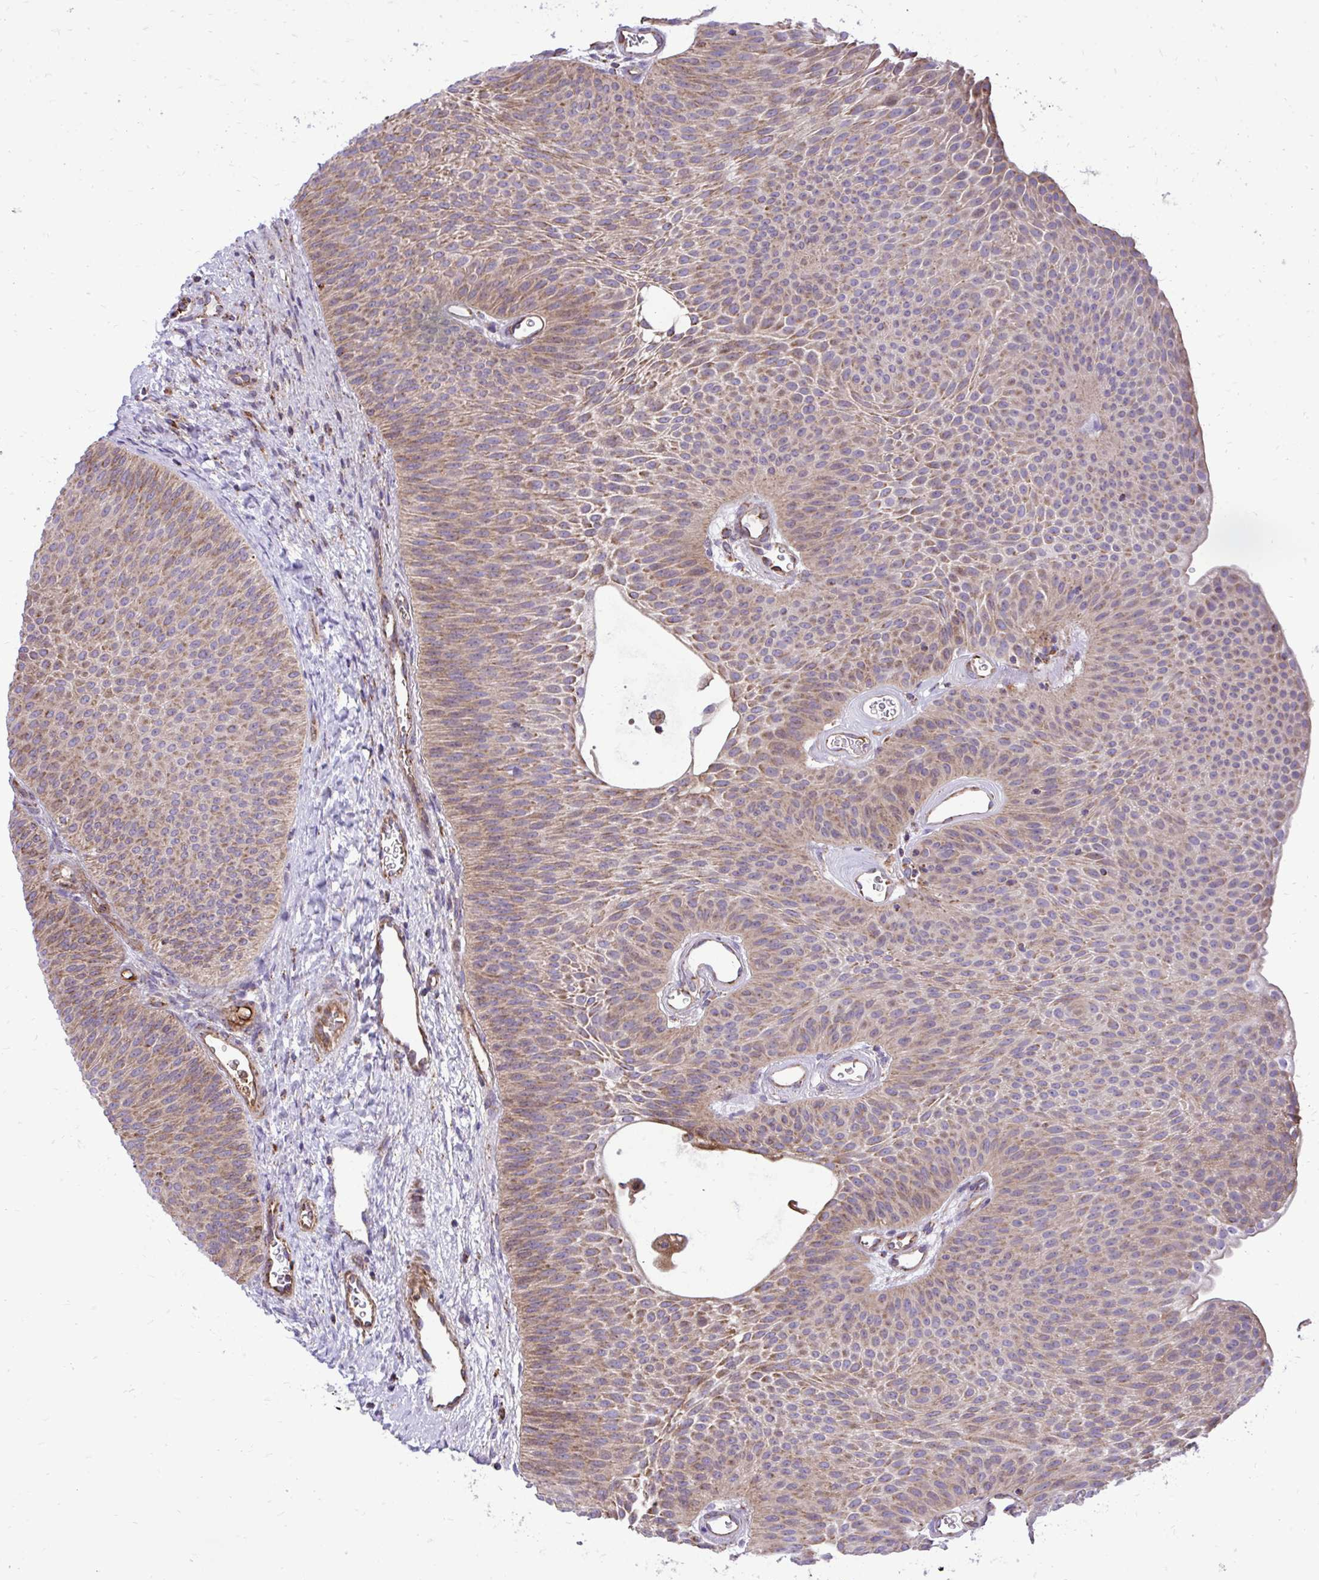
{"staining": {"intensity": "weak", "quantity": ">75%", "location": "cytoplasmic/membranous"}, "tissue": "urothelial cancer", "cell_type": "Tumor cells", "image_type": "cancer", "snomed": [{"axis": "morphology", "description": "Urothelial carcinoma, Low grade"}, {"axis": "topography", "description": "Urinary bladder"}], "caption": "Urothelial carcinoma (low-grade) was stained to show a protein in brown. There is low levels of weak cytoplasmic/membranous positivity in approximately >75% of tumor cells.", "gene": "ATP13A2", "patient": {"sex": "female", "age": 60}}